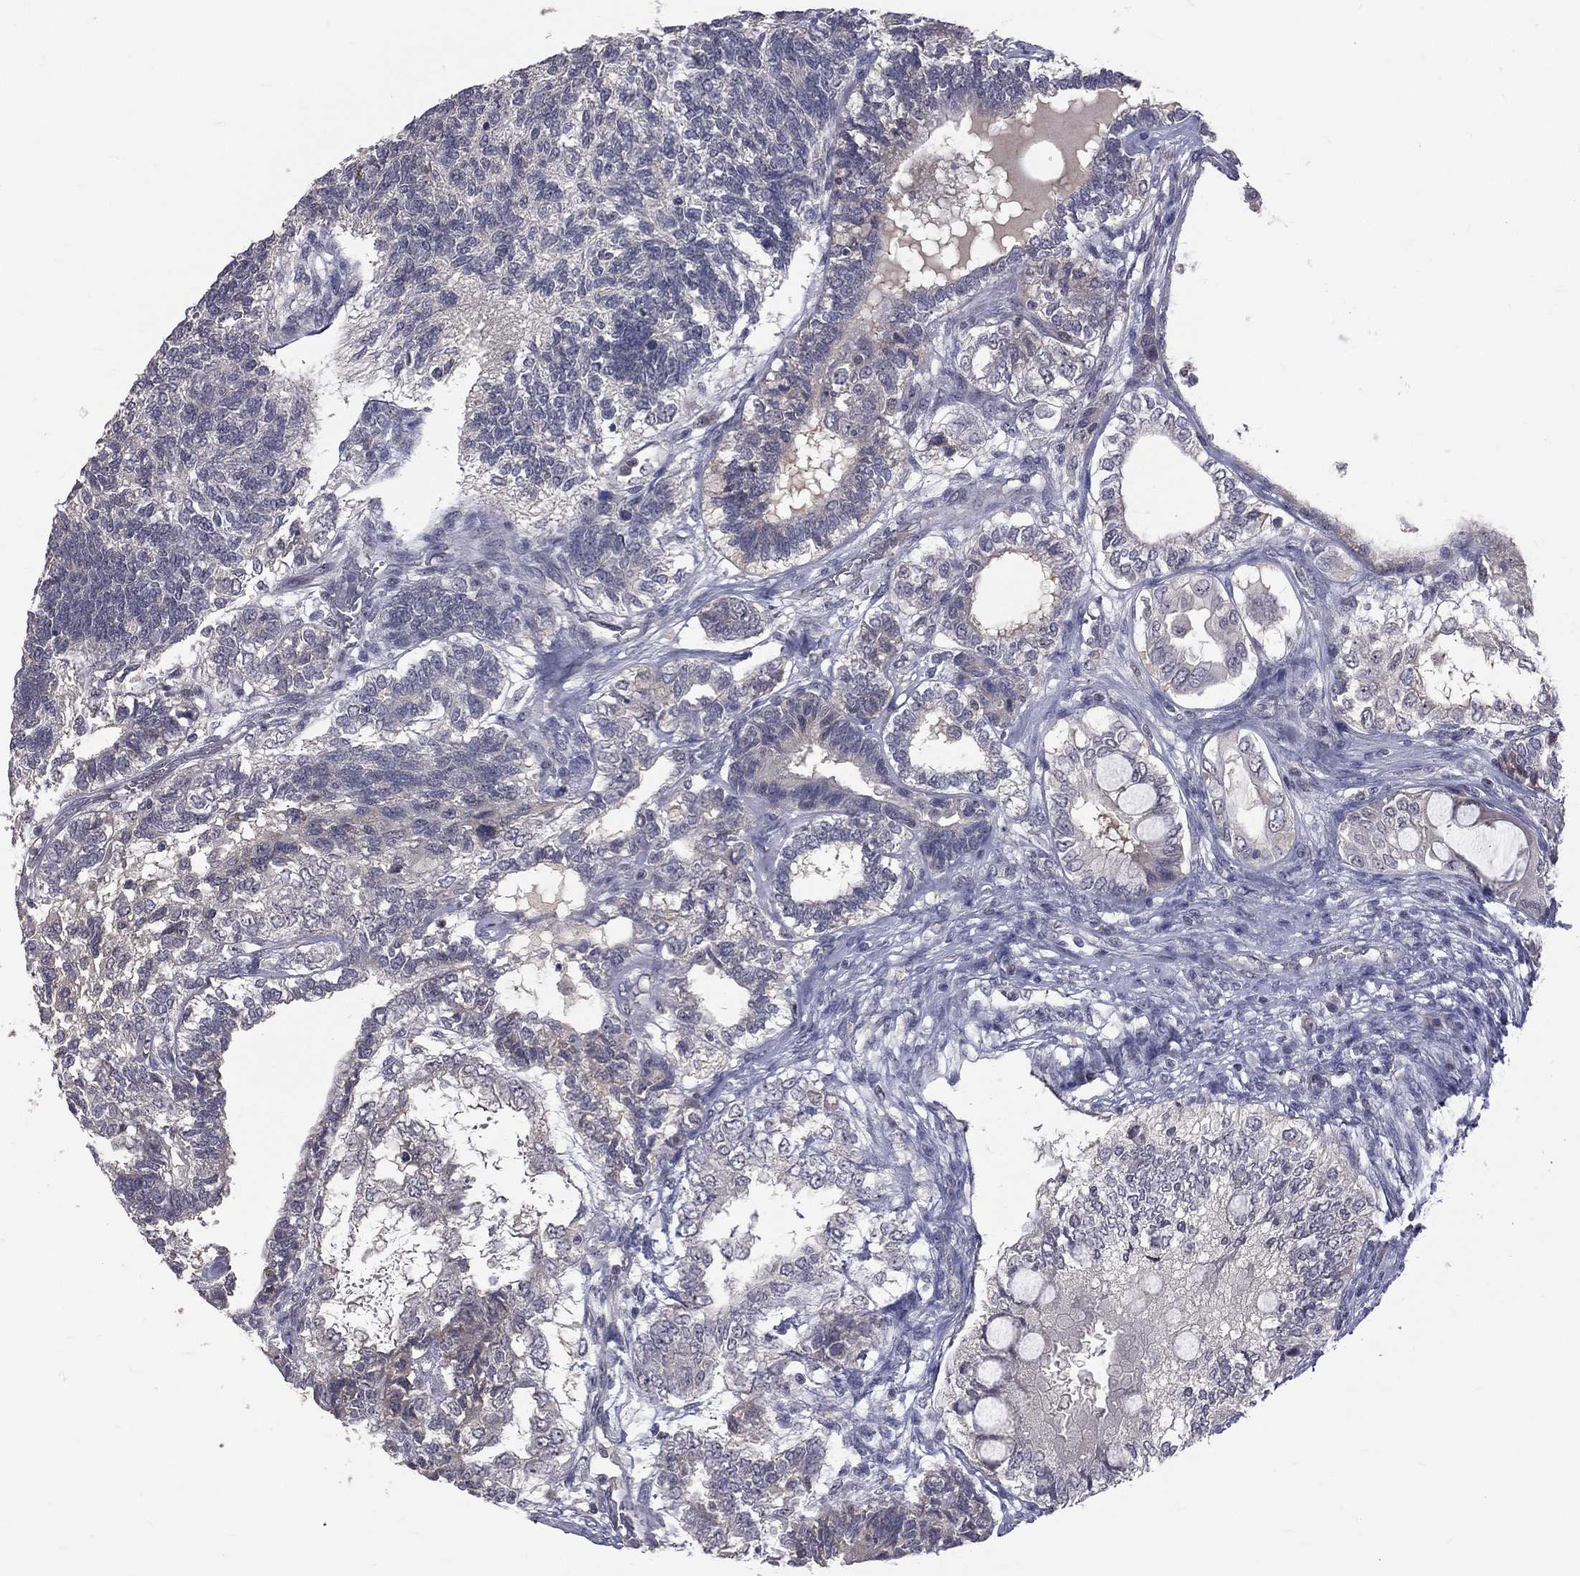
{"staining": {"intensity": "negative", "quantity": "none", "location": "none"}, "tissue": "testis cancer", "cell_type": "Tumor cells", "image_type": "cancer", "snomed": [{"axis": "morphology", "description": "Seminoma, NOS"}, {"axis": "morphology", "description": "Carcinoma, Embryonal, NOS"}, {"axis": "topography", "description": "Testis"}], "caption": "Testis cancer (embryonal carcinoma) was stained to show a protein in brown. There is no significant positivity in tumor cells.", "gene": "DSG4", "patient": {"sex": "male", "age": 41}}